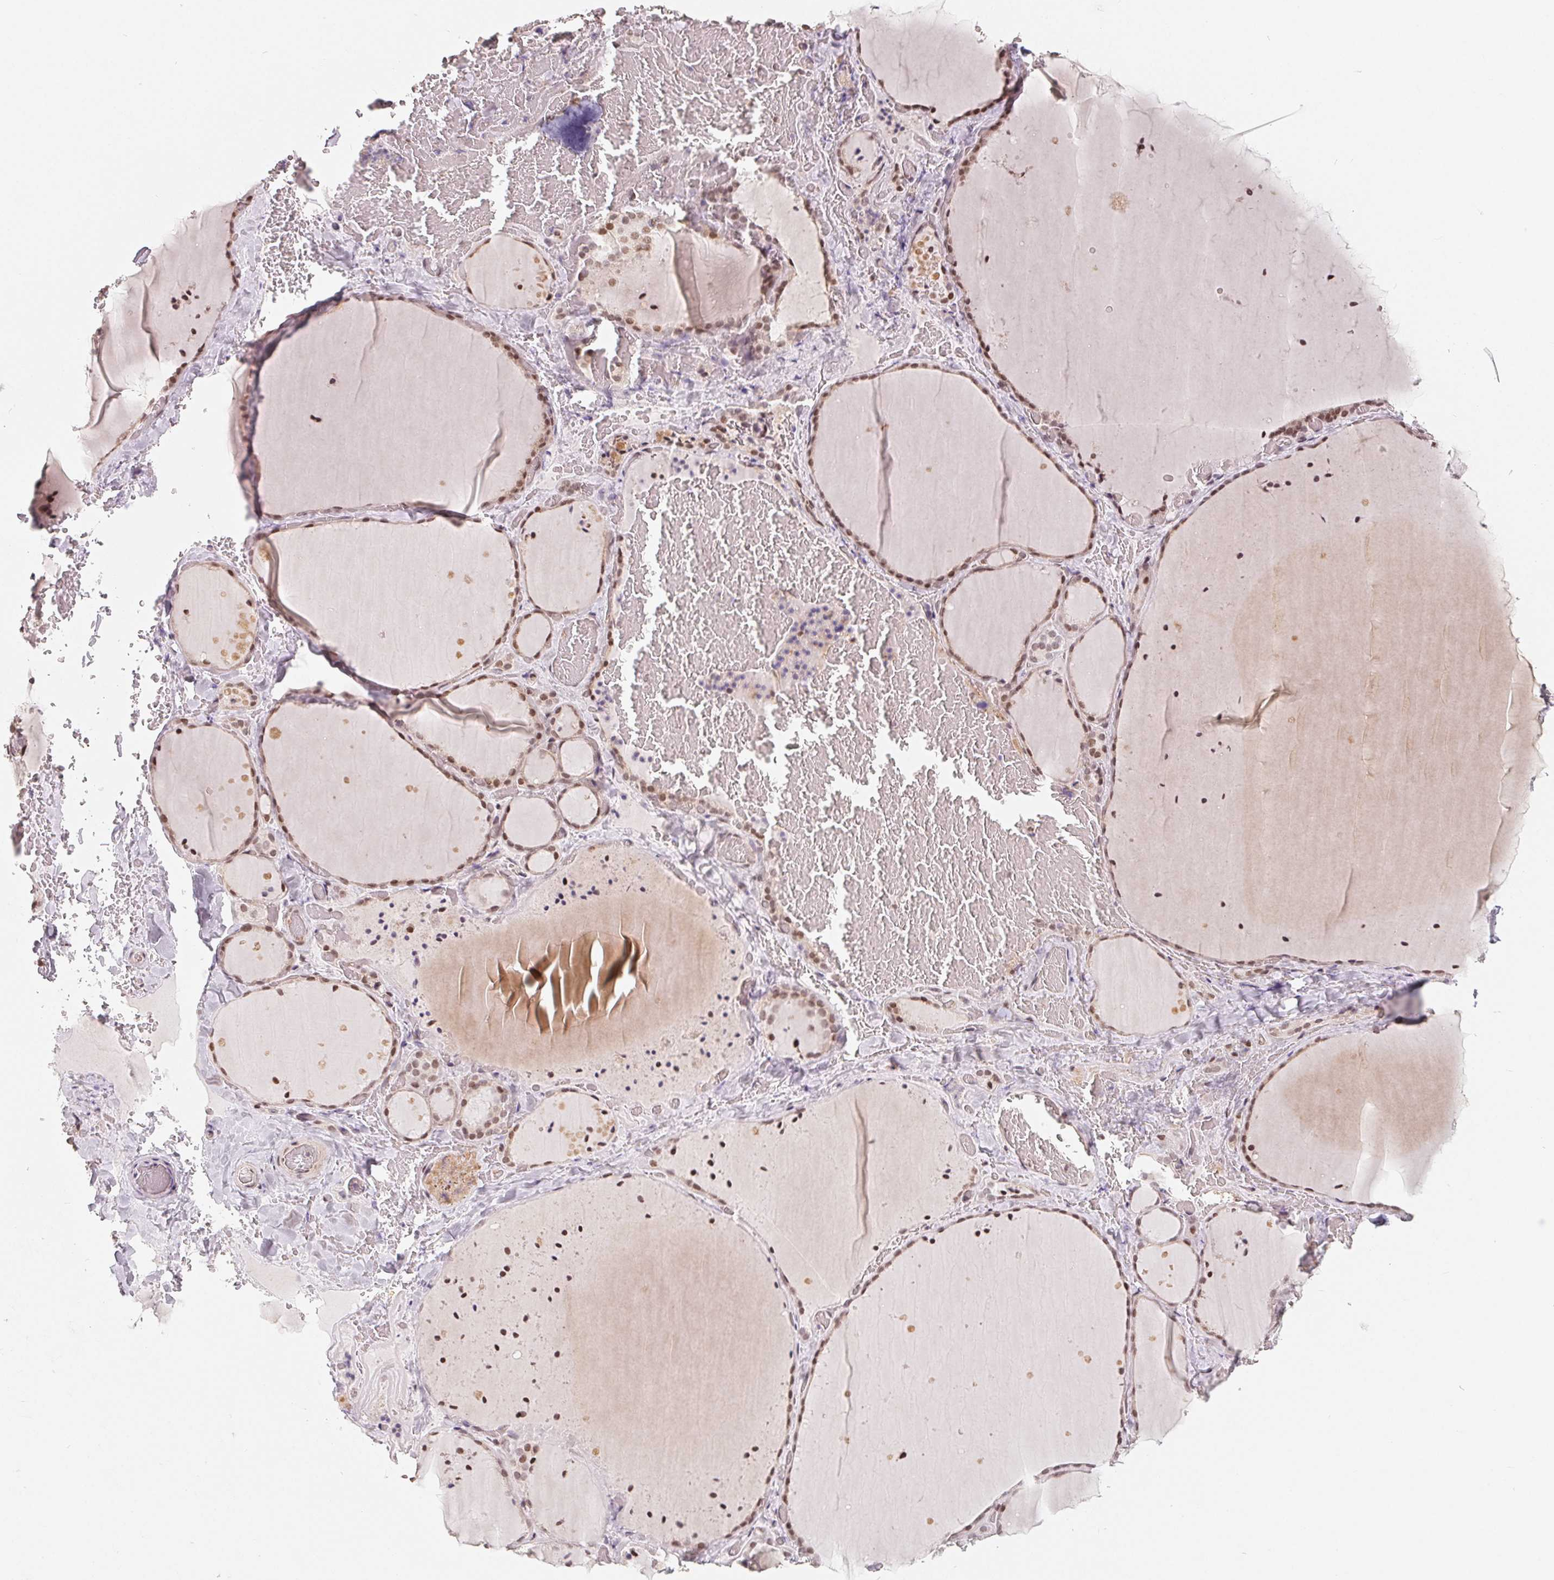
{"staining": {"intensity": "weak", "quantity": ">75%", "location": "nuclear"}, "tissue": "thyroid gland", "cell_type": "Glandular cells", "image_type": "normal", "snomed": [{"axis": "morphology", "description": "Normal tissue, NOS"}, {"axis": "topography", "description": "Thyroid gland"}], "caption": "A low amount of weak nuclear positivity is present in about >75% of glandular cells in benign thyroid gland. Immunohistochemistry stains the protein of interest in brown and the nuclei are stained blue.", "gene": "CCDC138", "patient": {"sex": "female", "age": 36}}